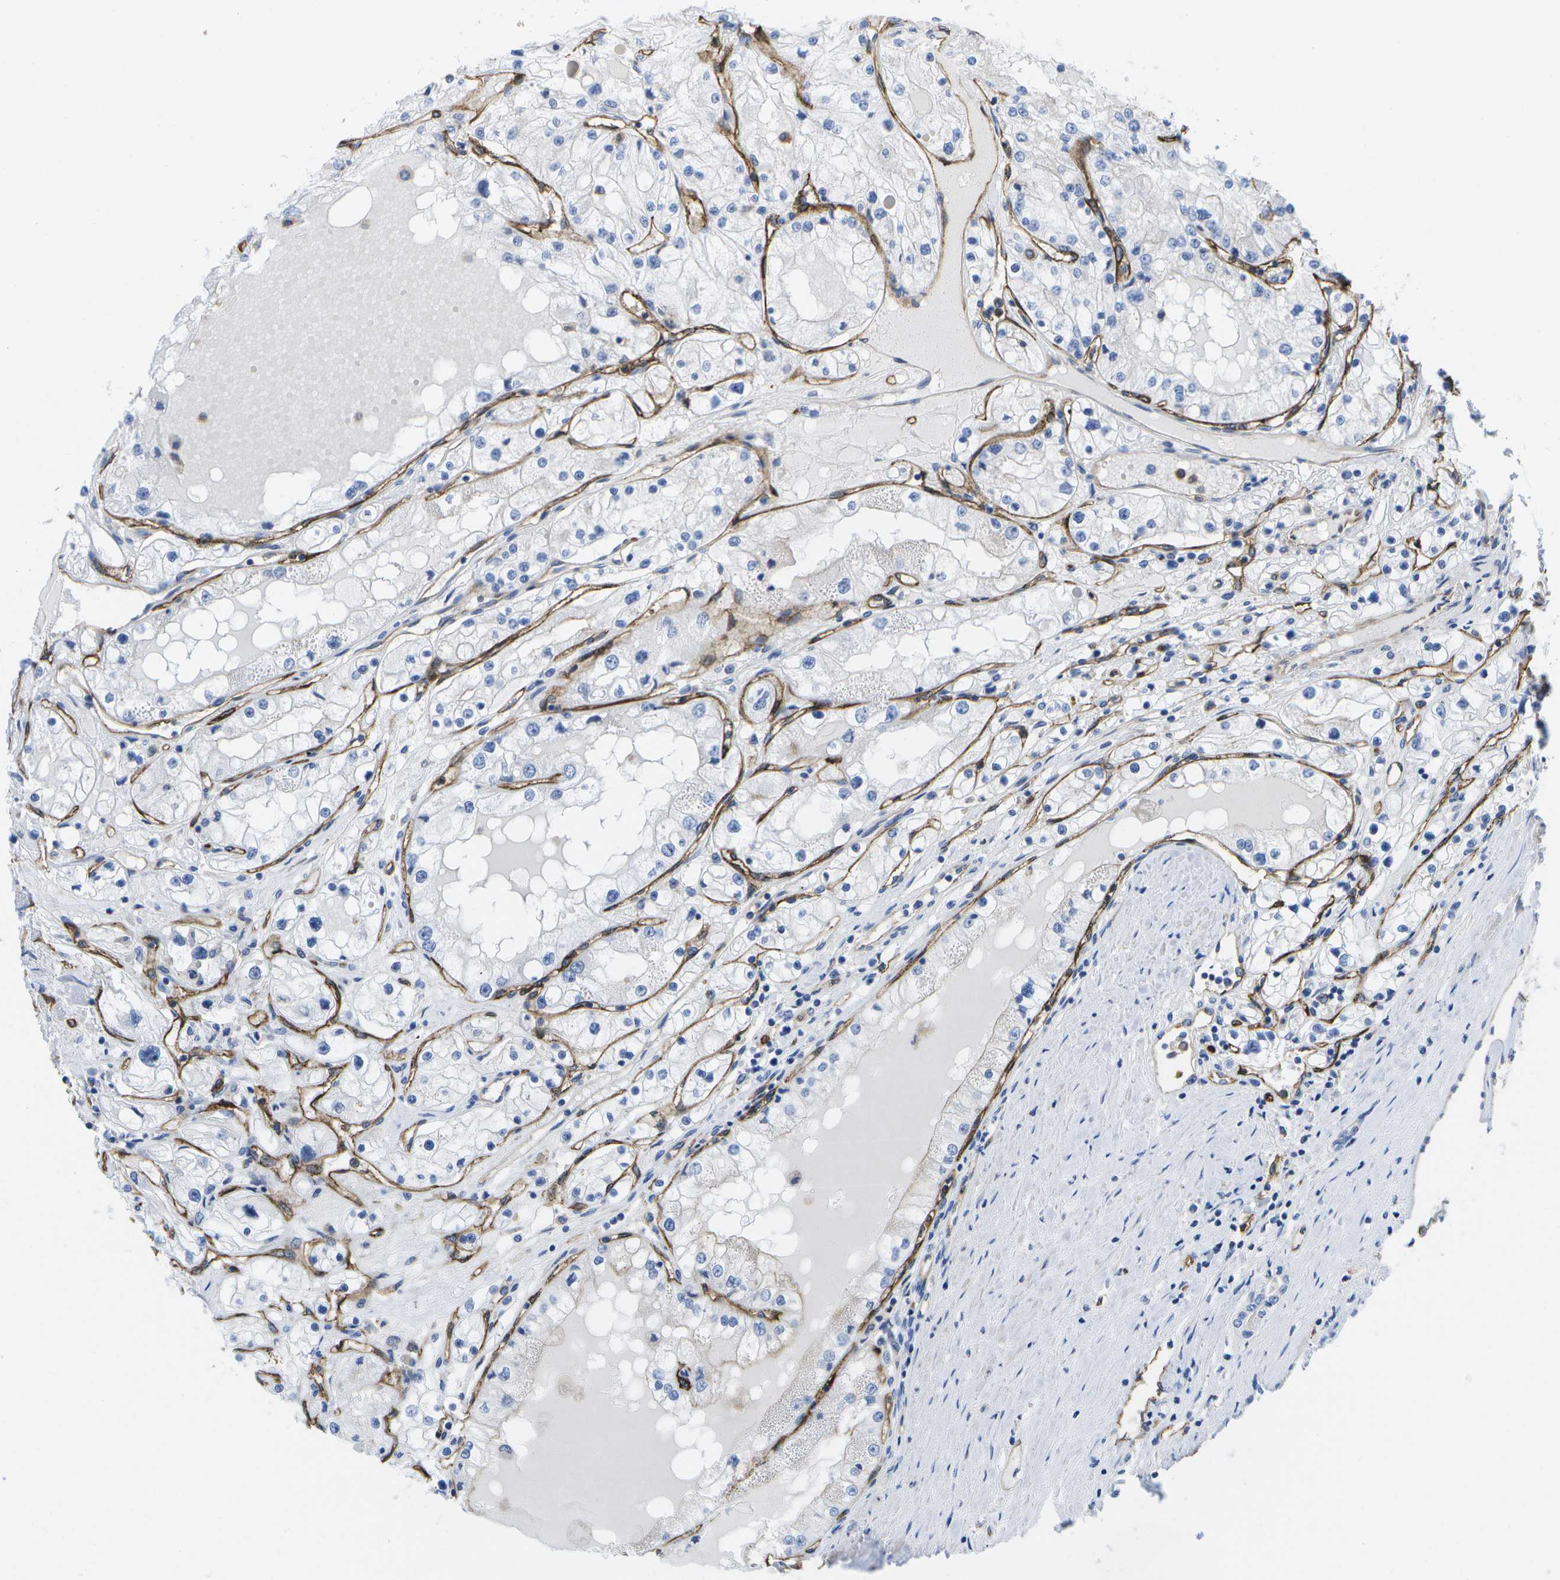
{"staining": {"intensity": "negative", "quantity": "none", "location": "none"}, "tissue": "renal cancer", "cell_type": "Tumor cells", "image_type": "cancer", "snomed": [{"axis": "morphology", "description": "Adenocarcinoma, NOS"}, {"axis": "topography", "description": "Kidney"}], "caption": "Immunohistochemistry histopathology image of adenocarcinoma (renal) stained for a protein (brown), which shows no staining in tumor cells.", "gene": "DYSF", "patient": {"sex": "male", "age": 68}}